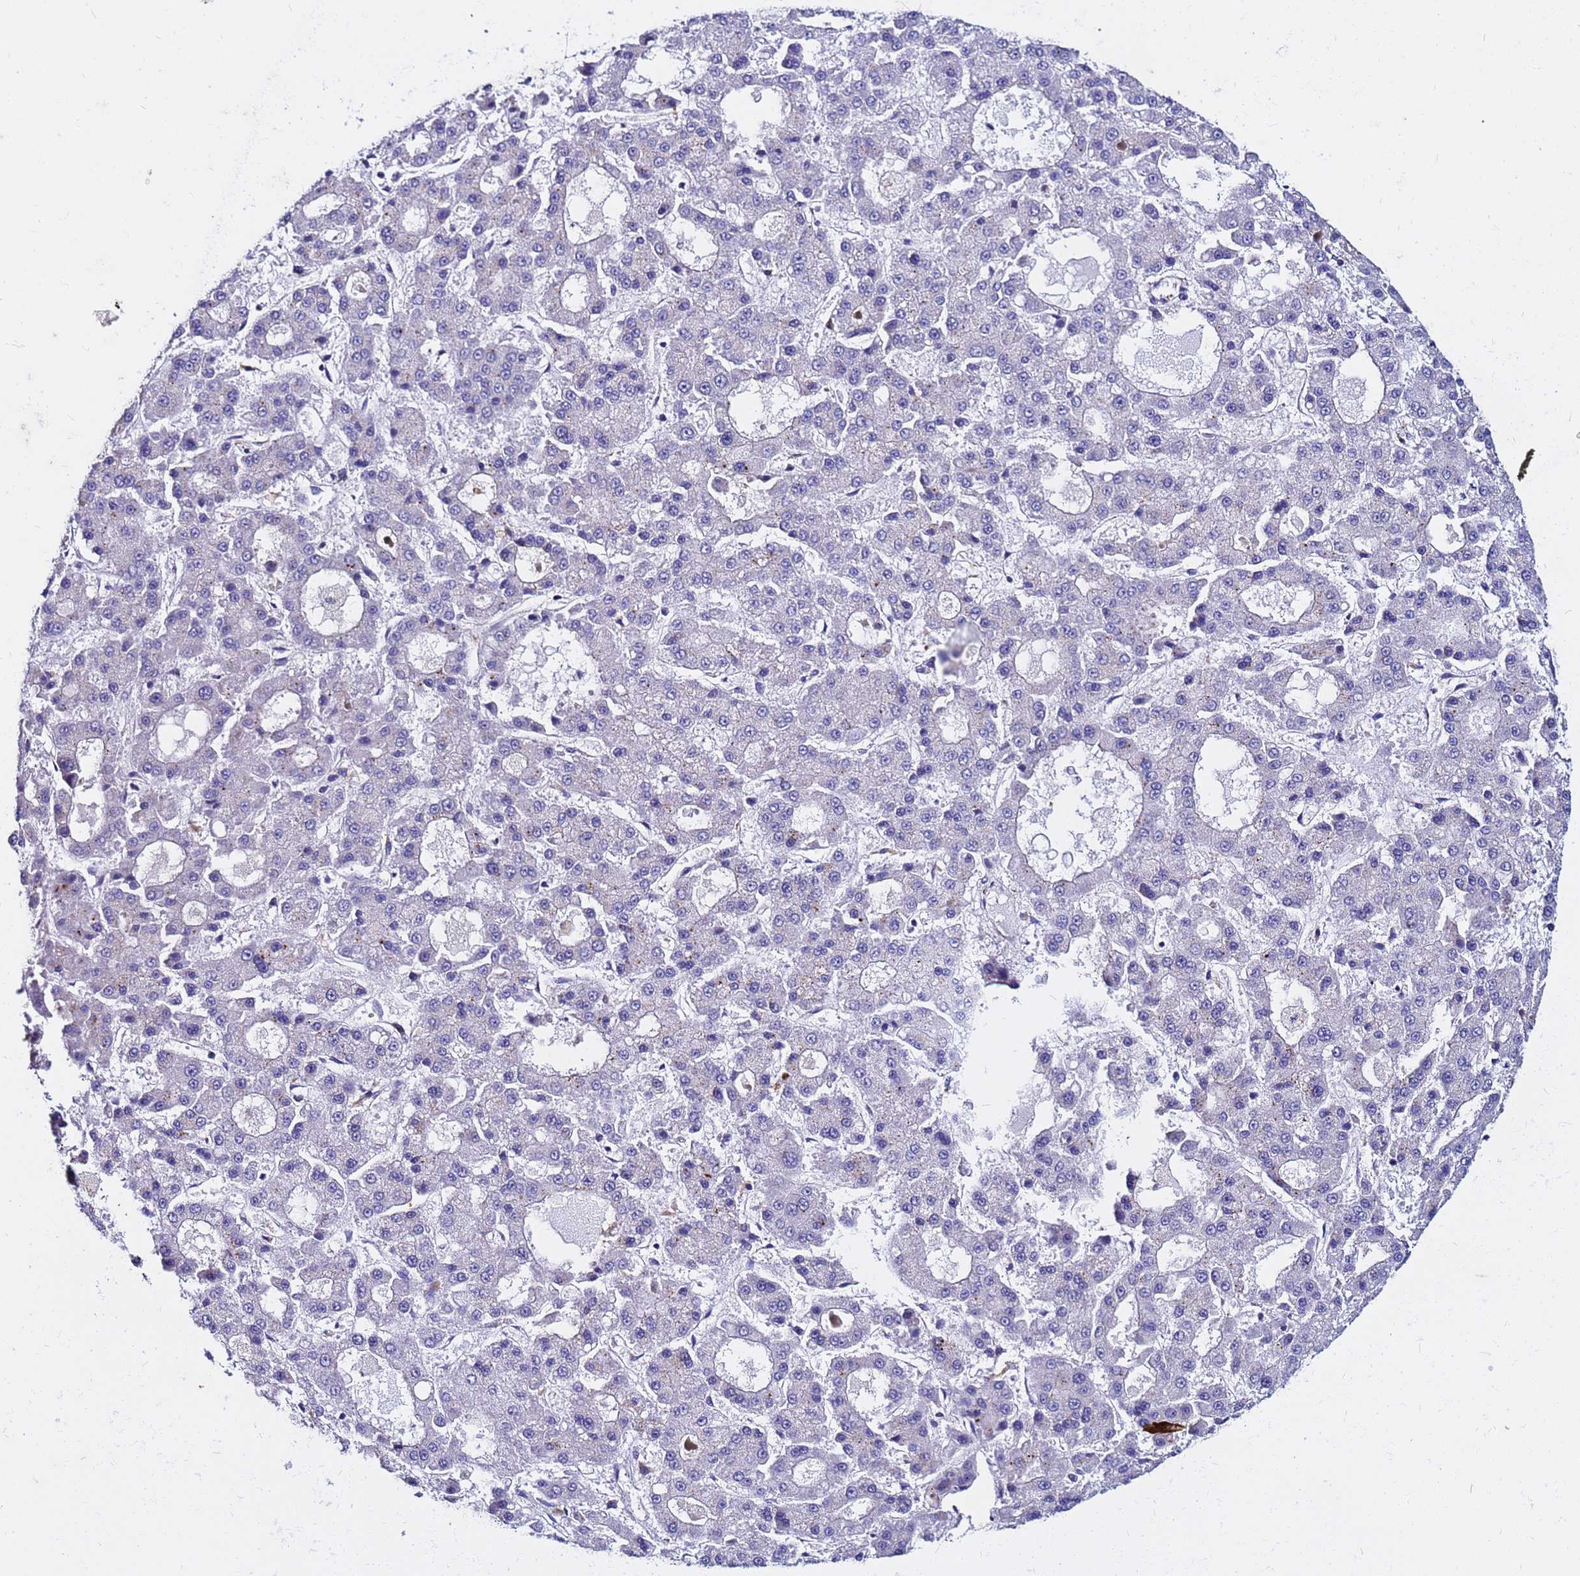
{"staining": {"intensity": "negative", "quantity": "none", "location": "none"}, "tissue": "liver cancer", "cell_type": "Tumor cells", "image_type": "cancer", "snomed": [{"axis": "morphology", "description": "Carcinoma, Hepatocellular, NOS"}, {"axis": "topography", "description": "Liver"}], "caption": "Immunohistochemical staining of human liver cancer (hepatocellular carcinoma) demonstrates no significant staining in tumor cells. (Brightfield microscopy of DAB immunohistochemistry (IHC) at high magnification).", "gene": "TUBA8", "patient": {"sex": "male", "age": 70}}